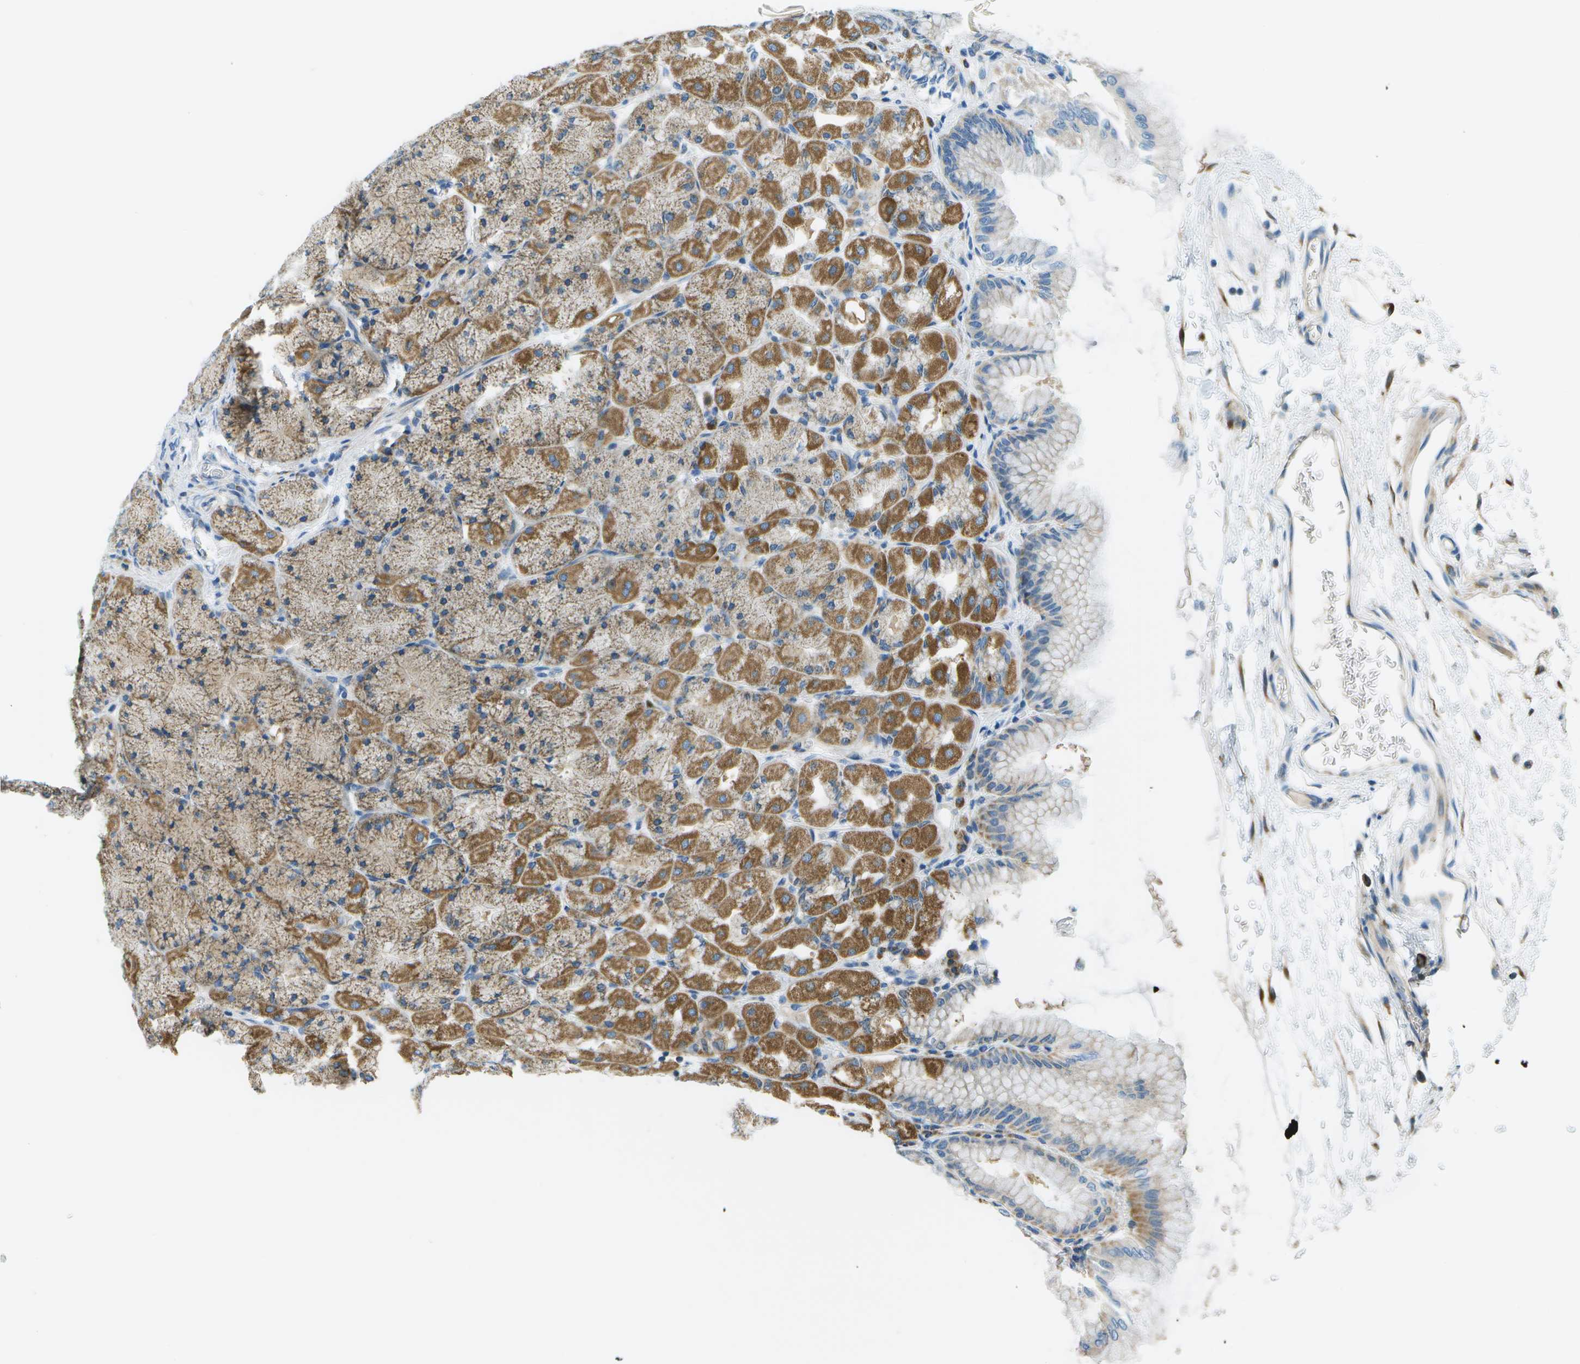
{"staining": {"intensity": "moderate", "quantity": ">75%", "location": "cytoplasmic/membranous"}, "tissue": "stomach", "cell_type": "Glandular cells", "image_type": "normal", "snomed": [{"axis": "morphology", "description": "Normal tissue, NOS"}, {"axis": "topography", "description": "Stomach, upper"}], "caption": "This histopathology image shows IHC staining of unremarkable stomach, with medium moderate cytoplasmic/membranous expression in about >75% of glandular cells.", "gene": "PTGIS", "patient": {"sex": "female", "age": 56}}